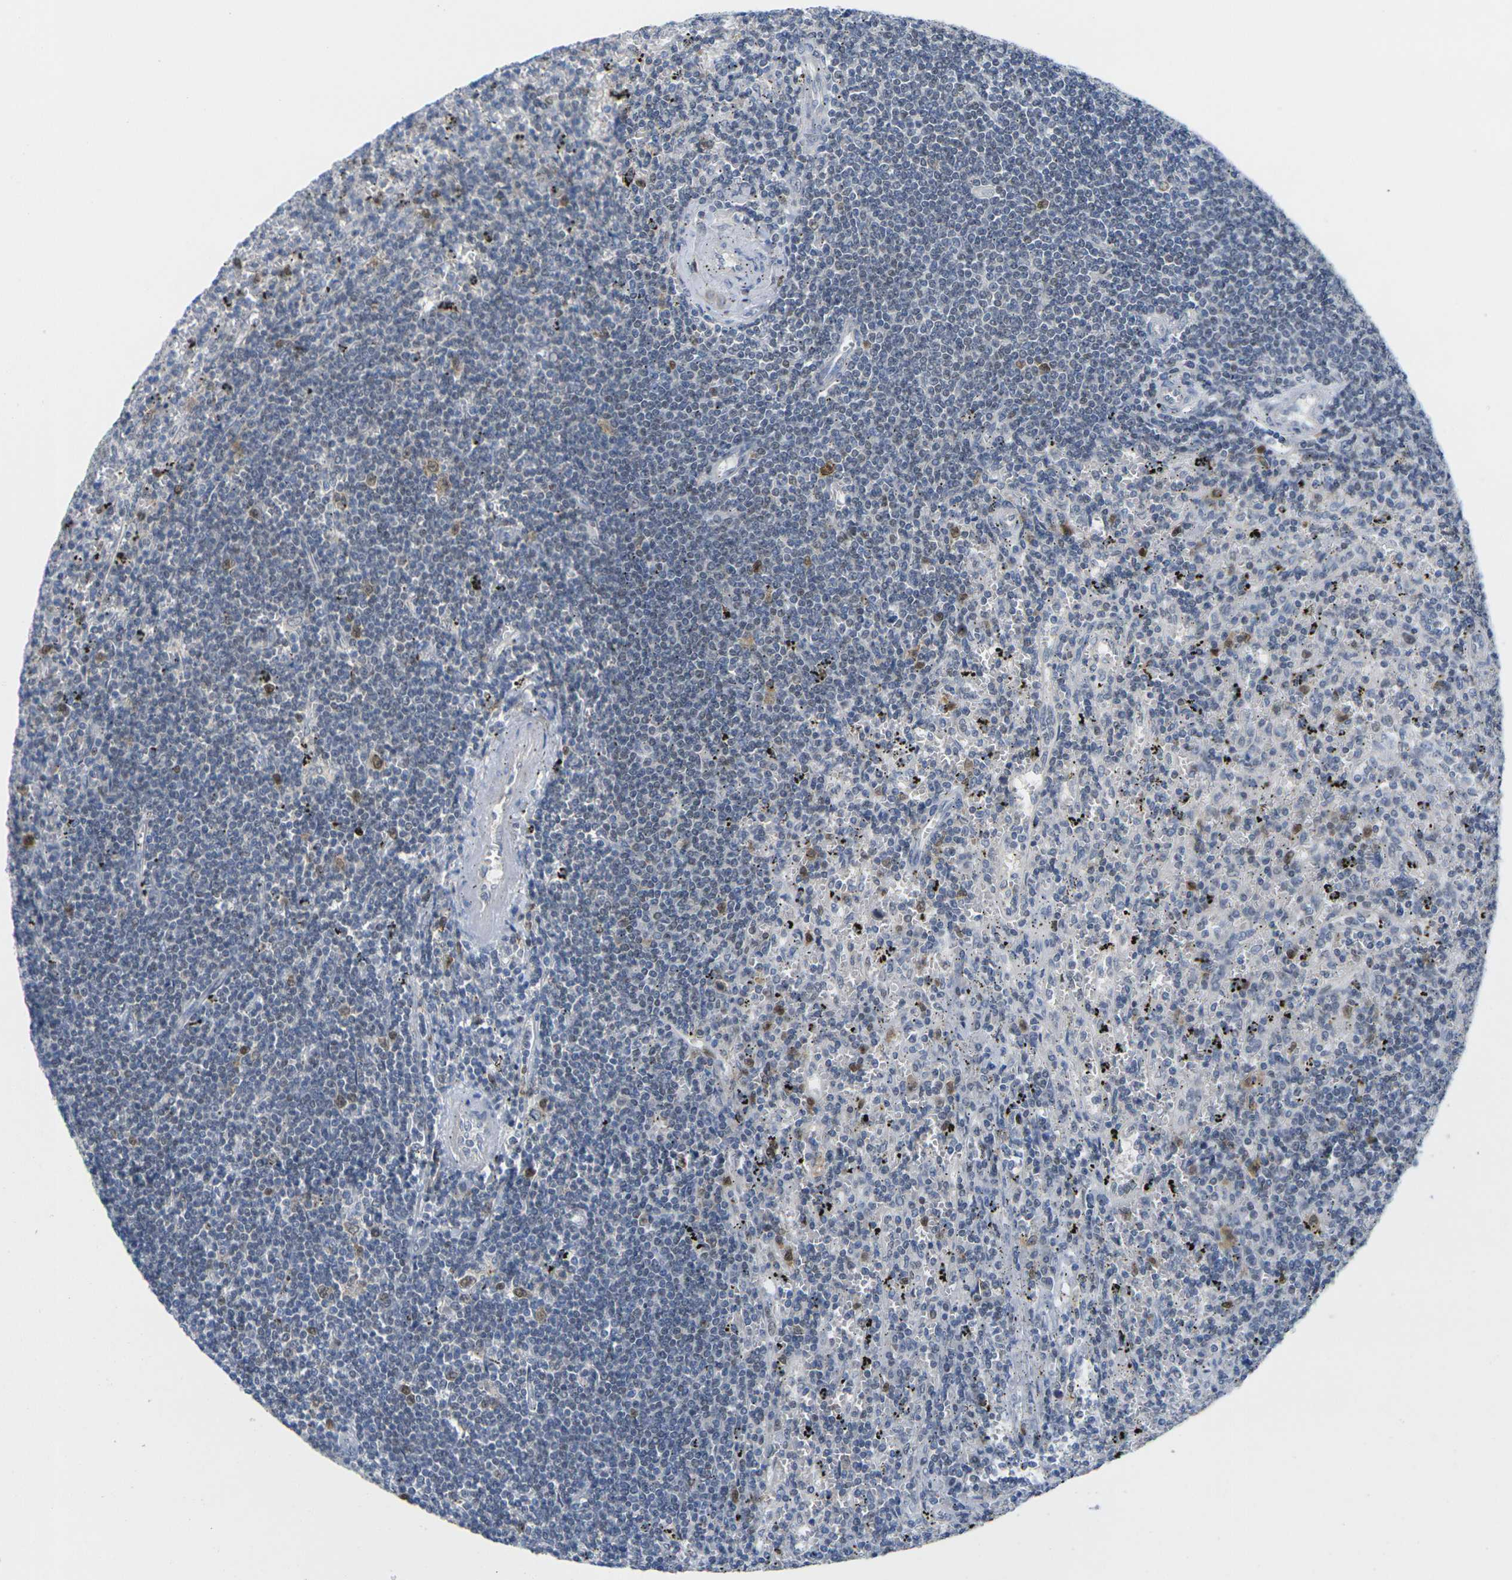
{"staining": {"intensity": "moderate", "quantity": "<25%", "location": "nuclear"}, "tissue": "lymphoma", "cell_type": "Tumor cells", "image_type": "cancer", "snomed": [{"axis": "morphology", "description": "Malignant lymphoma, non-Hodgkin's type, Low grade"}, {"axis": "topography", "description": "Spleen"}], "caption": "Lymphoma stained with a brown dye reveals moderate nuclear positive expression in approximately <25% of tumor cells.", "gene": "CDK2", "patient": {"sex": "male", "age": 76}}